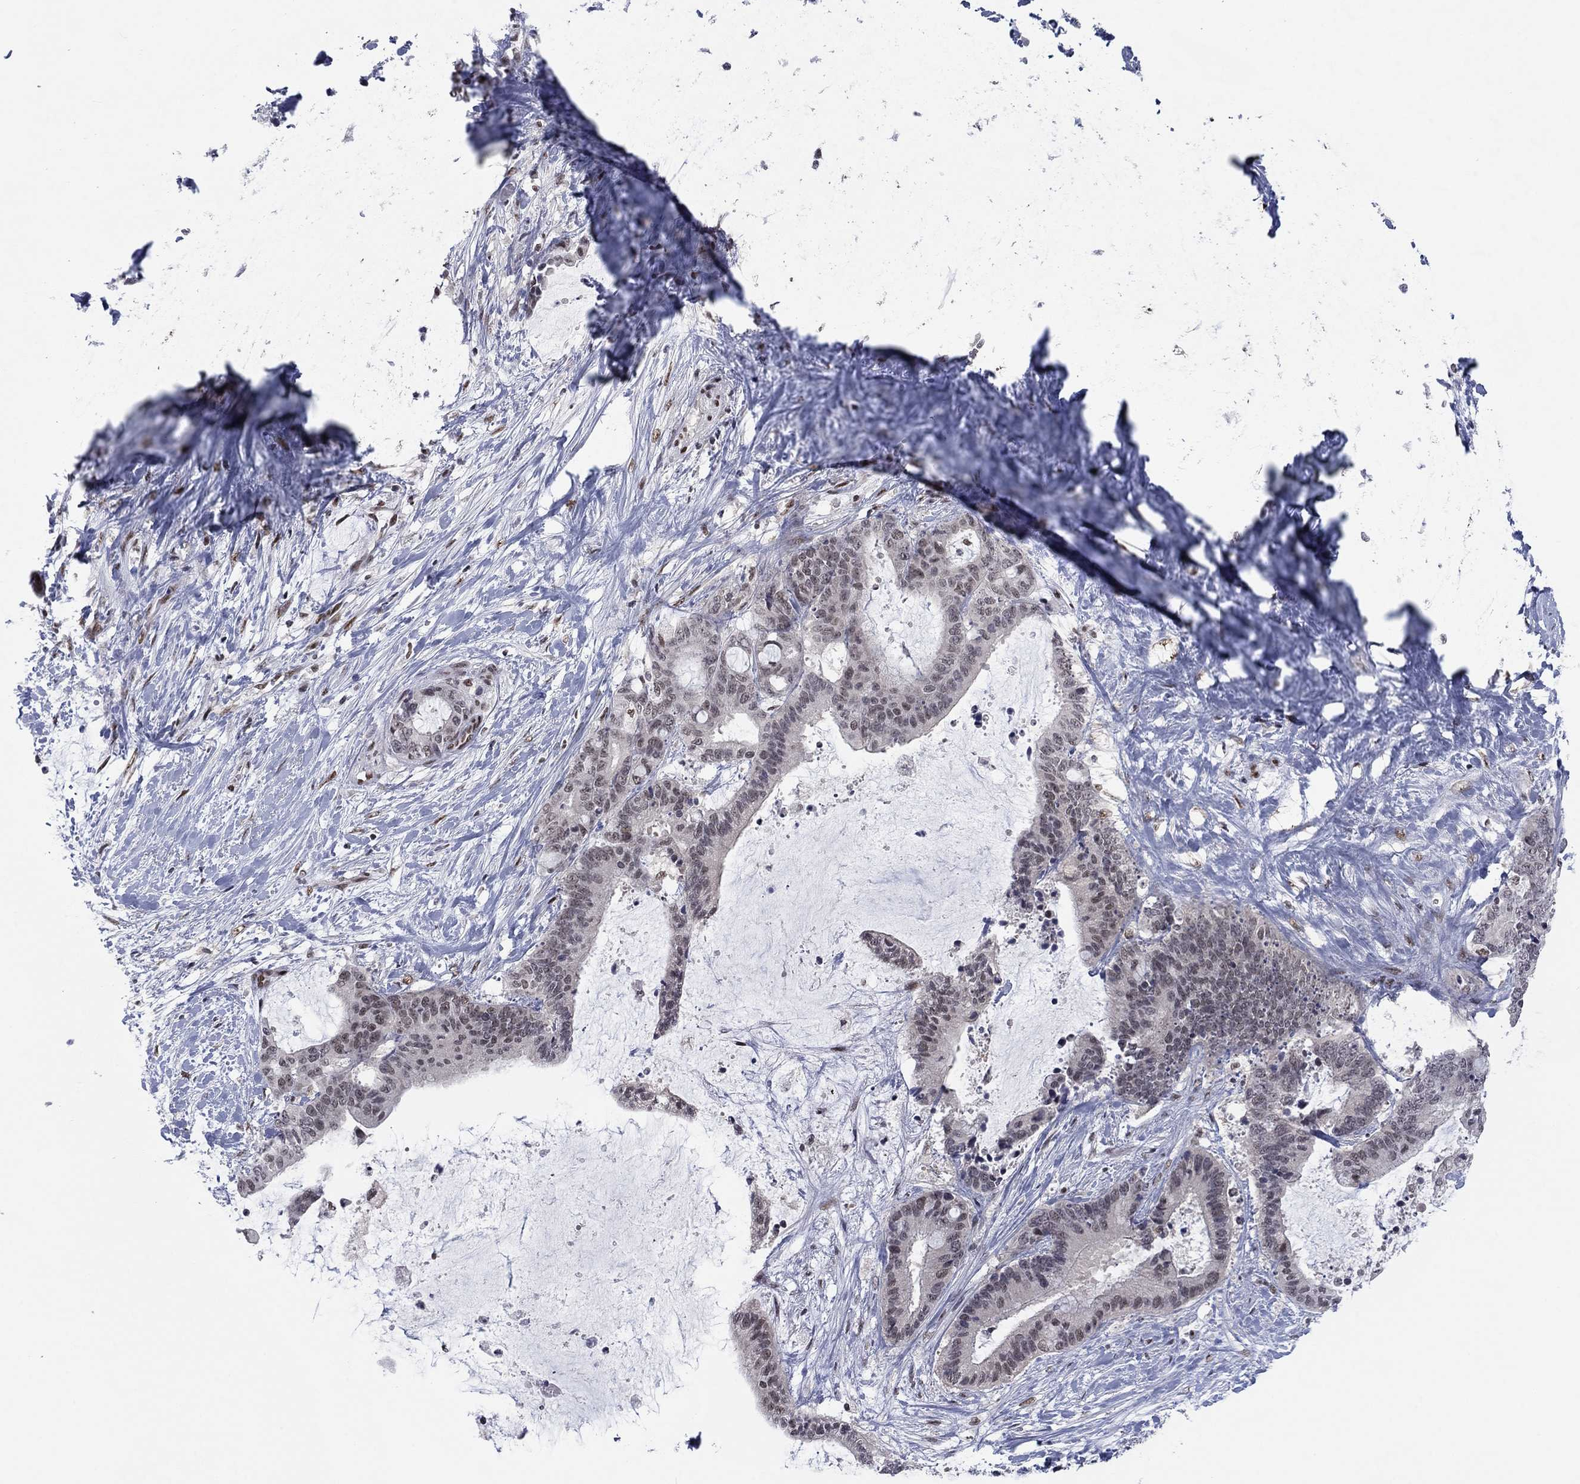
{"staining": {"intensity": "negative", "quantity": "none", "location": "none"}, "tissue": "liver cancer", "cell_type": "Tumor cells", "image_type": "cancer", "snomed": [{"axis": "morphology", "description": "Cholangiocarcinoma"}, {"axis": "topography", "description": "Liver"}], "caption": "Tumor cells show no significant protein staining in liver cancer (cholangiocarcinoma). Brightfield microscopy of immunohistochemistry (IHC) stained with DAB (3,3'-diaminobenzidine) (brown) and hematoxylin (blue), captured at high magnification.", "gene": "FYTTD1", "patient": {"sex": "female", "age": 73}}